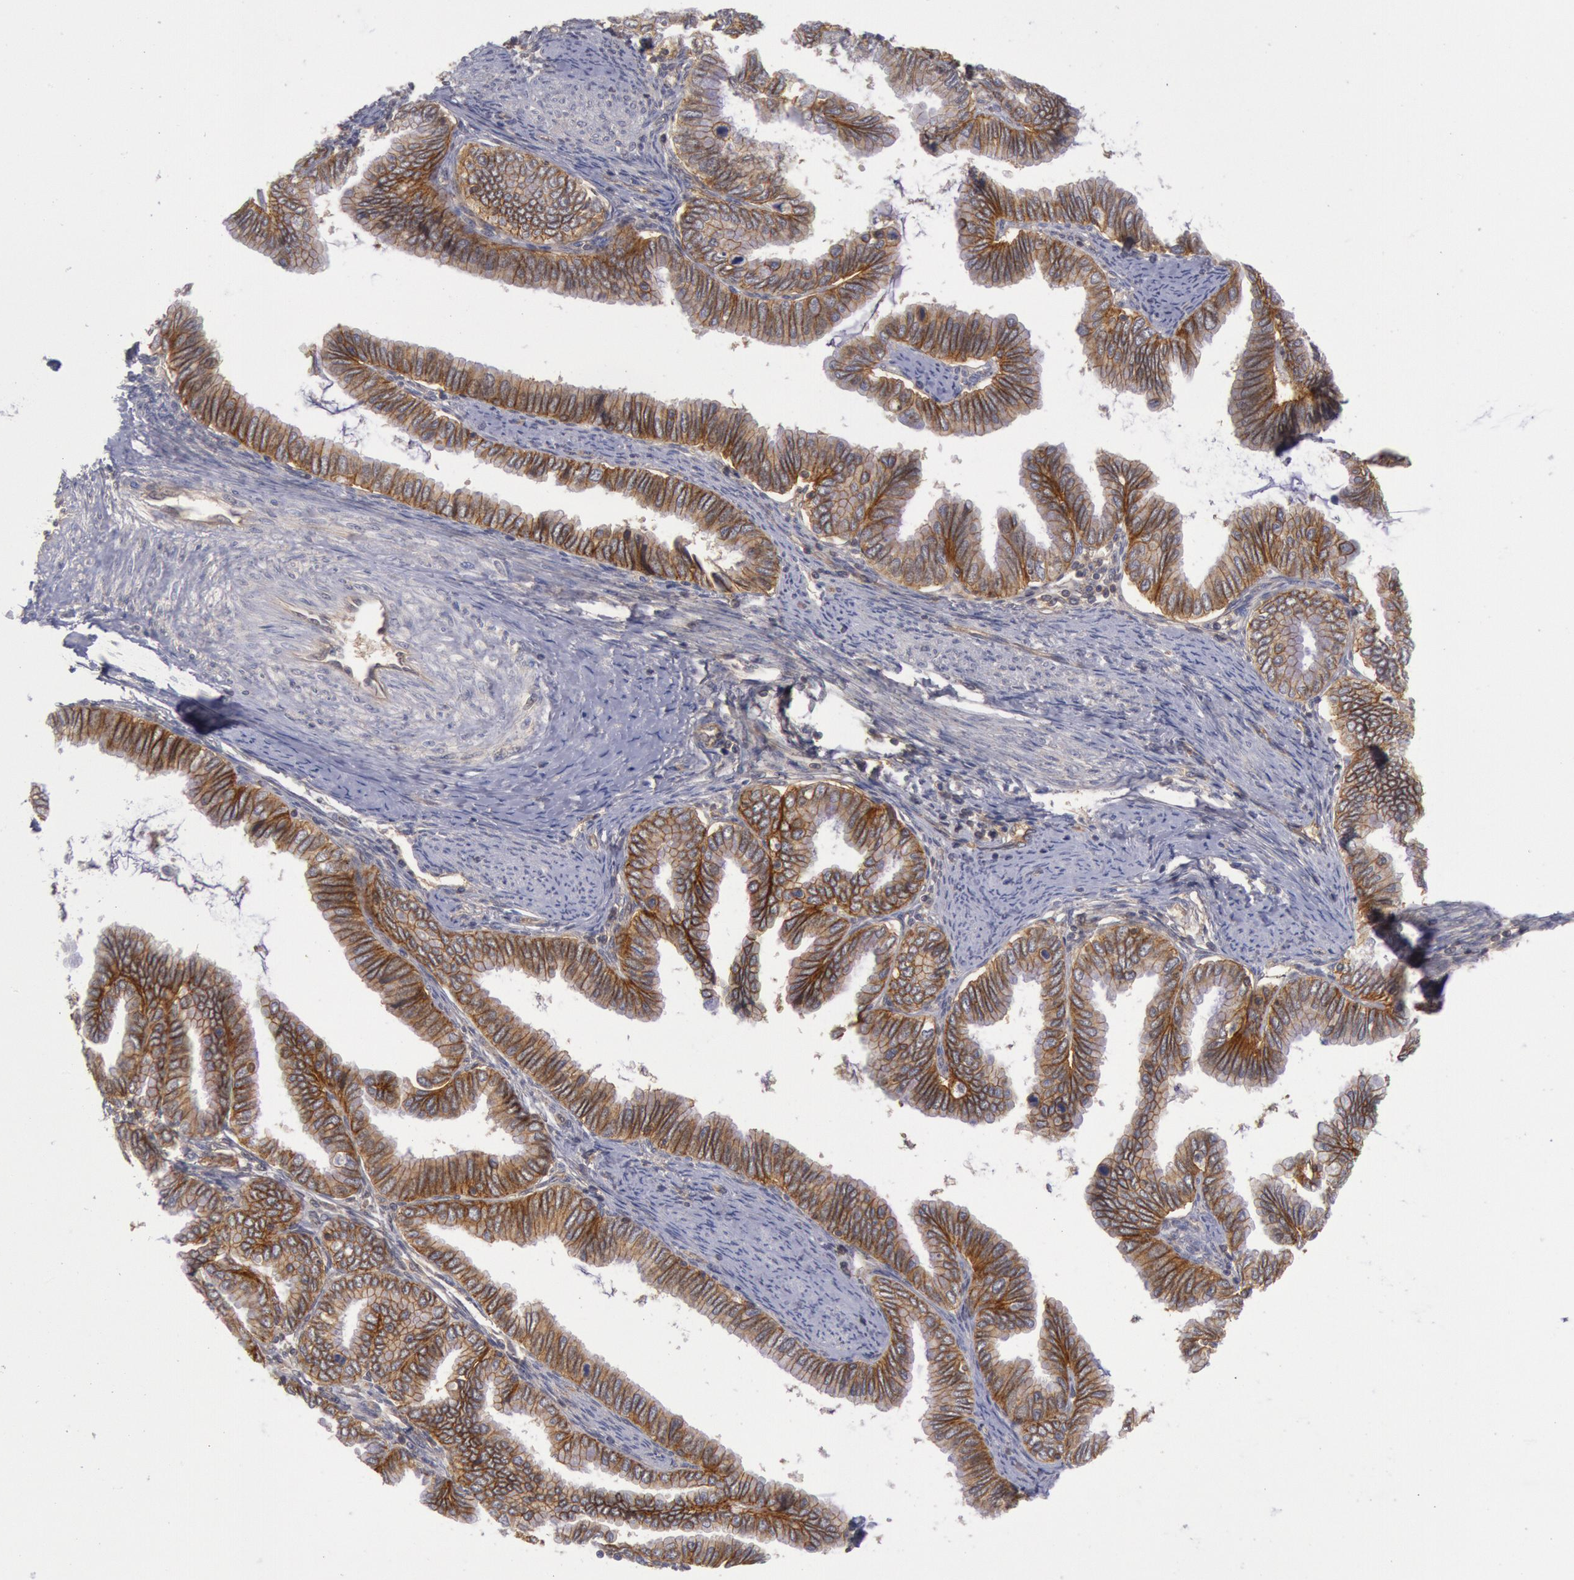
{"staining": {"intensity": "moderate", "quantity": ">75%", "location": "cytoplasmic/membranous"}, "tissue": "cervical cancer", "cell_type": "Tumor cells", "image_type": "cancer", "snomed": [{"axis": "morphology", "description": "Adenocarcinoma, NOS"}, {"axis": "topography", "description": "Cervix"}], "caption": "Cervical cancer (adenocarcinoma) stained for a protein (brown) shows moderate cytoplasmic/membranous positive expression in approximately >75% of tumor cells.", "gene": "STX4", "patient": {"sex": "female", "age": 49}}